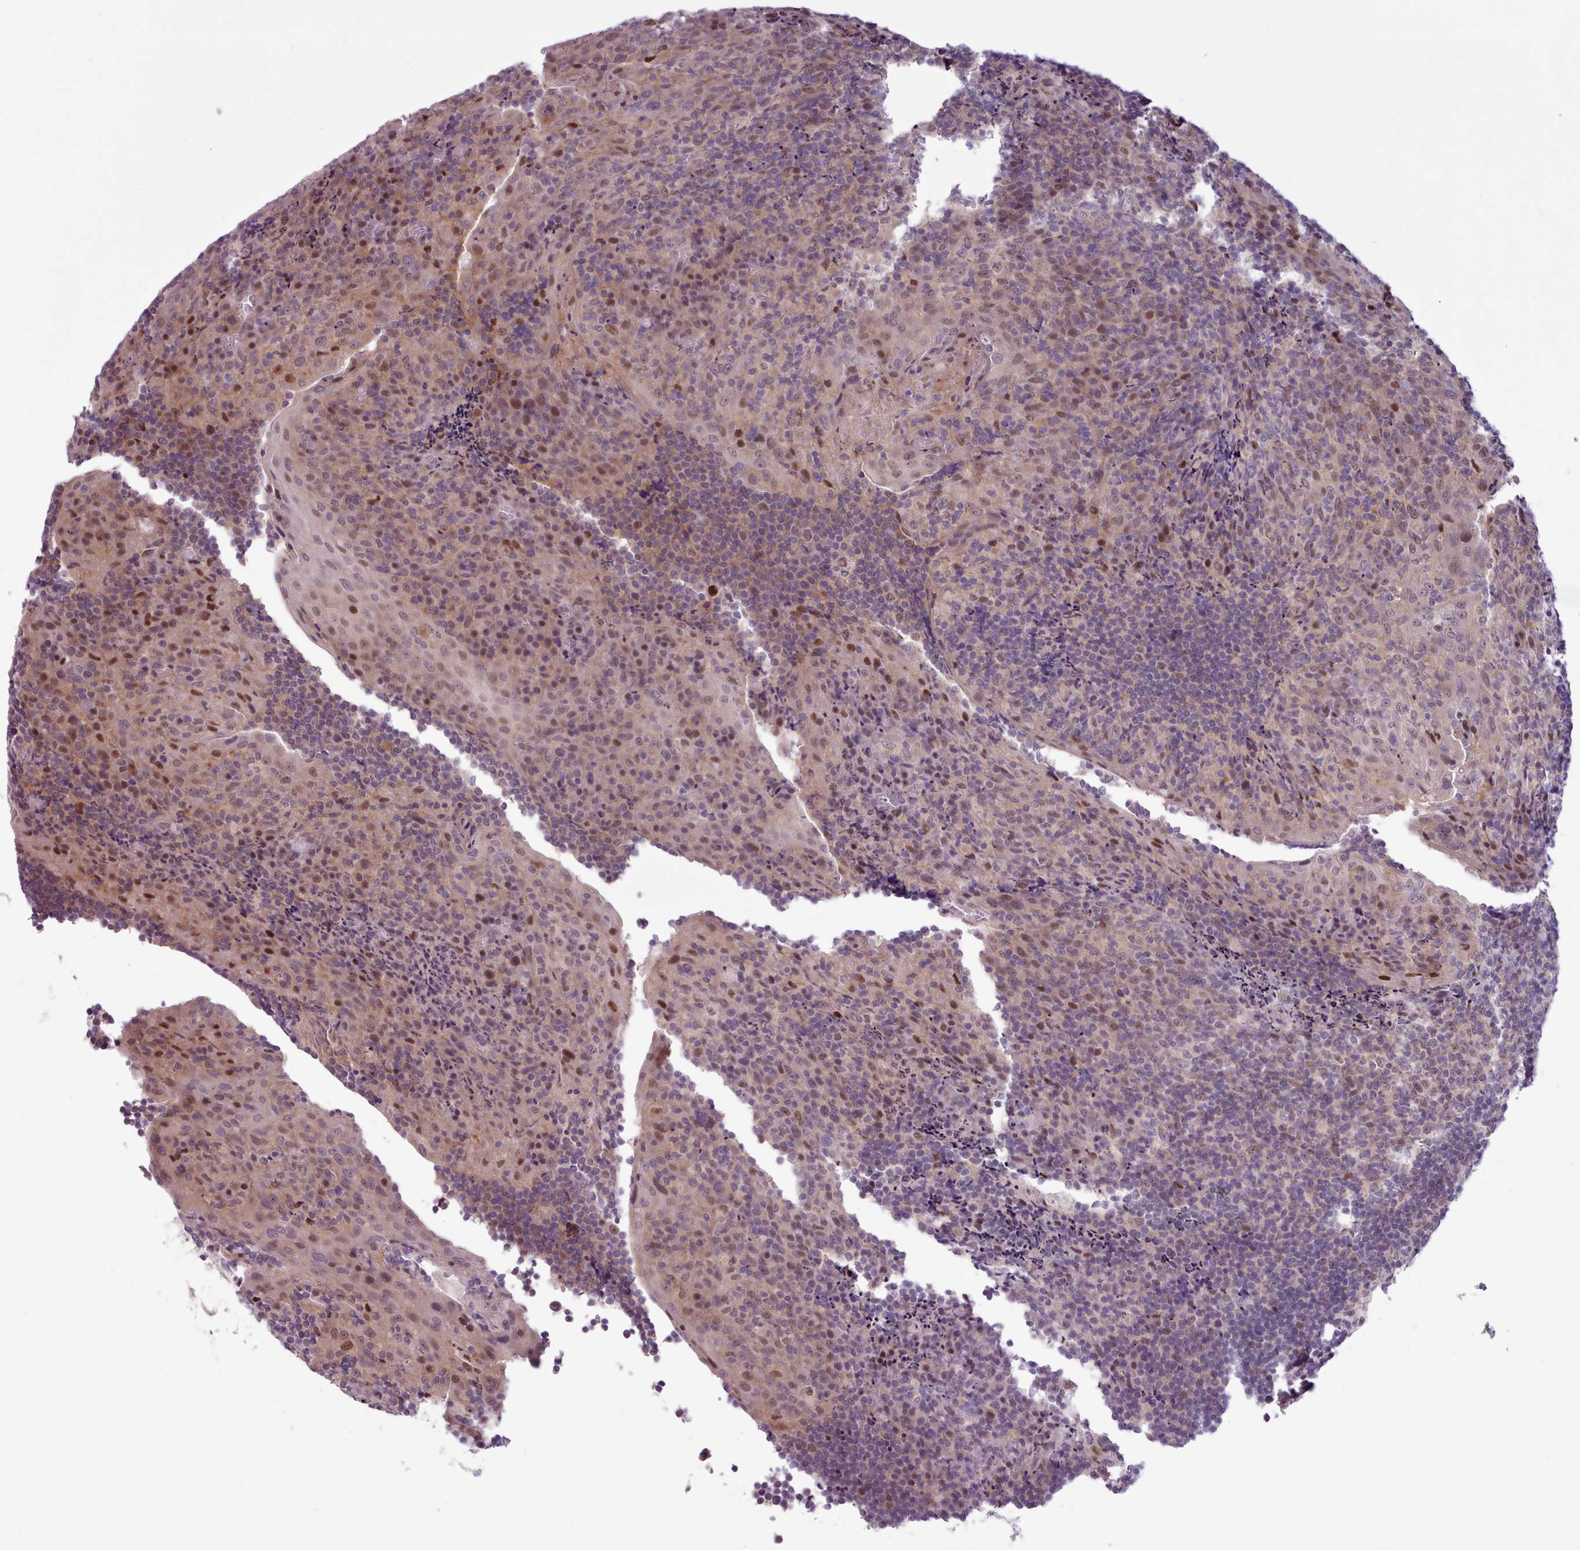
{"staining": {"intensity": "moderate", "quantity": "<25%", "location": "nuclear"}, "tissue": "tonsil", "cell_type": "Germinal center cells", "image_type": "normal", "snomed": [{"axis": "morphology", "description": "Normal tissue, NOS"}, {"axis": "topography", "description": "Tonsil"}], "caption": "A brown stain labels moderate nuclear expression of a protein in germinal center cells of benign tonsil.", "gene": "KBTBD6", "patient": {"sex": "male", "age": 17}}